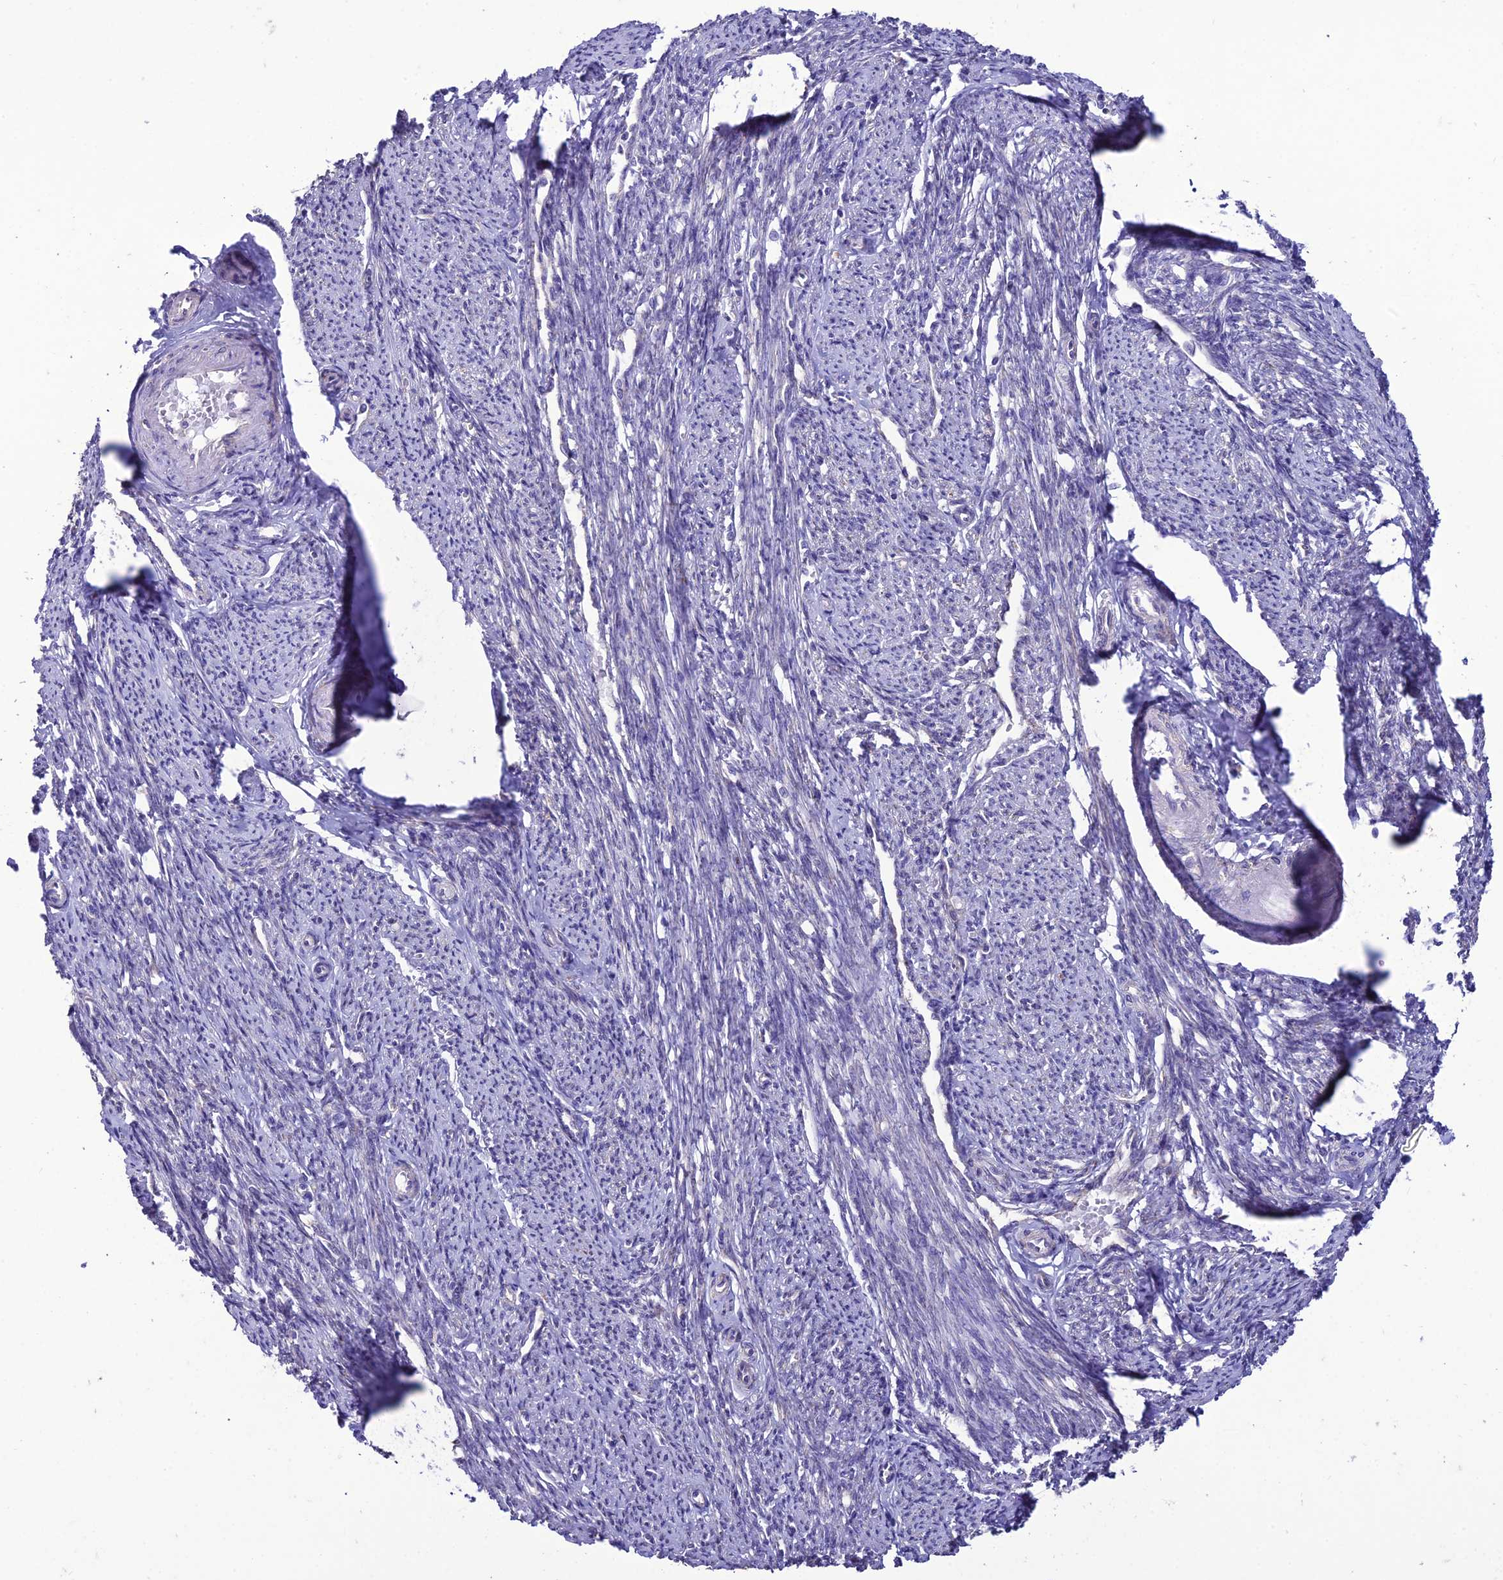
{"staining": {"intensity": "weak", "quantity": "<25%", "location": "cytoplasmic/membranous"}, "tissue": "smooth muscle", "cell_type": "Smooth muscle cells", "image_type": "normal", "snomed": [{"axis": "morphology", "description": "Normal tissue, NOS"}, {"axis": "topography", "description": "Smooth muscle"}, {"axis": "topography", "description": "Uterus"}], "caption": "Human smooth muscle stained for a protein using IHC reveals no expression in smooth muscle cells.", "gene": "HOGA1", "patient": {"sex": "female", "age": 59}}